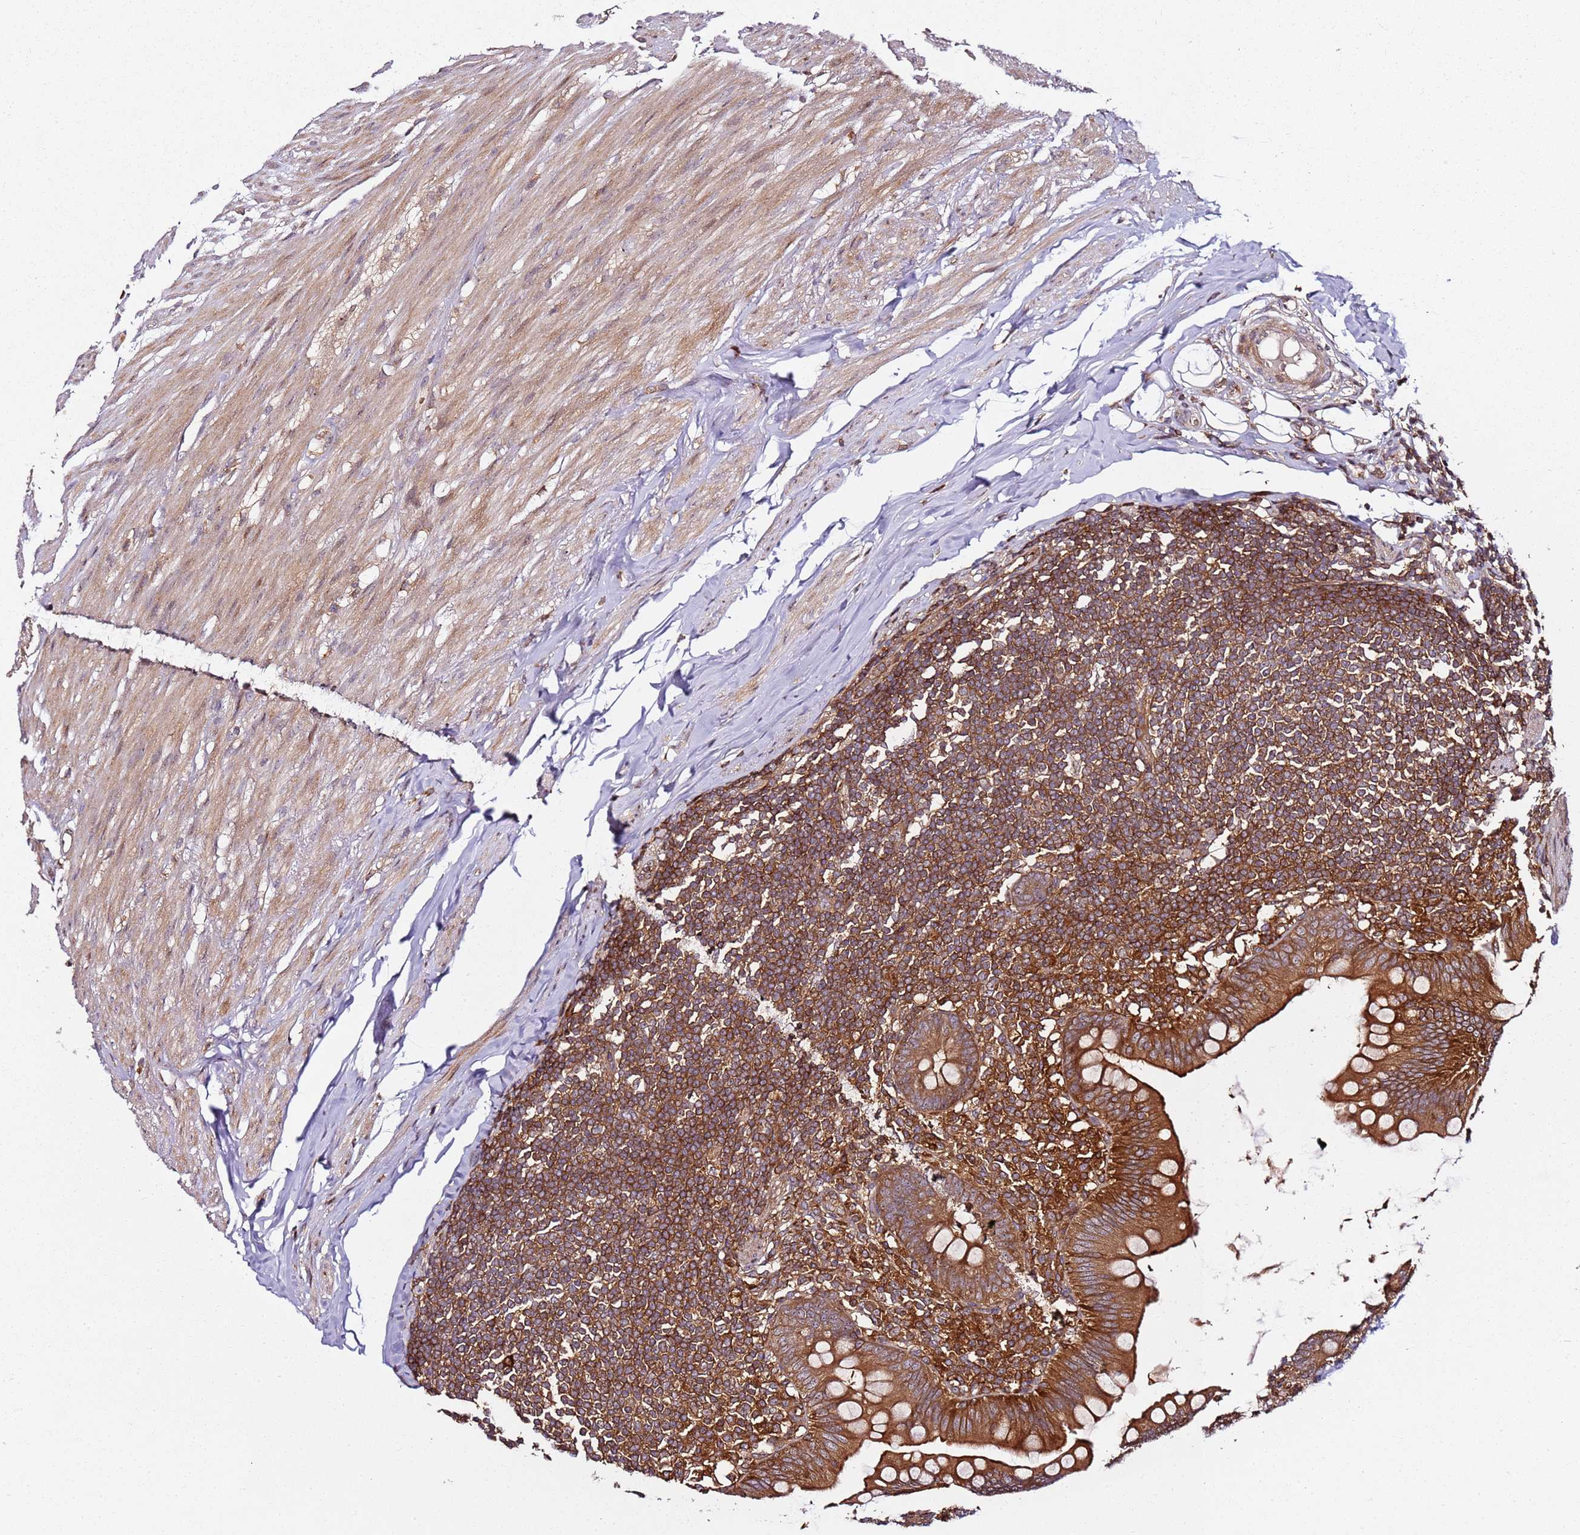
{"staining": {"intensity": "strong", "quantity": ">75%", "location": "cytoplasmic/membranous"}, "tissue": "appendix", "cell_type": "Glandular cells", "image_type": "normal", "snomed": [{"axis": "morphology", "description": "Normal tissue, NOS"}, {"axis": "topography", "description": "Appendix"}], "caption": "Unremarkable appendix demonstrates strong cytoplasmic/membranous positivity in about >75% of glandular cells (IHC, brightfield microscopy, high magnification)..", "gene": "PRMT7", "patient": {"sex": "female", "age": 62}}